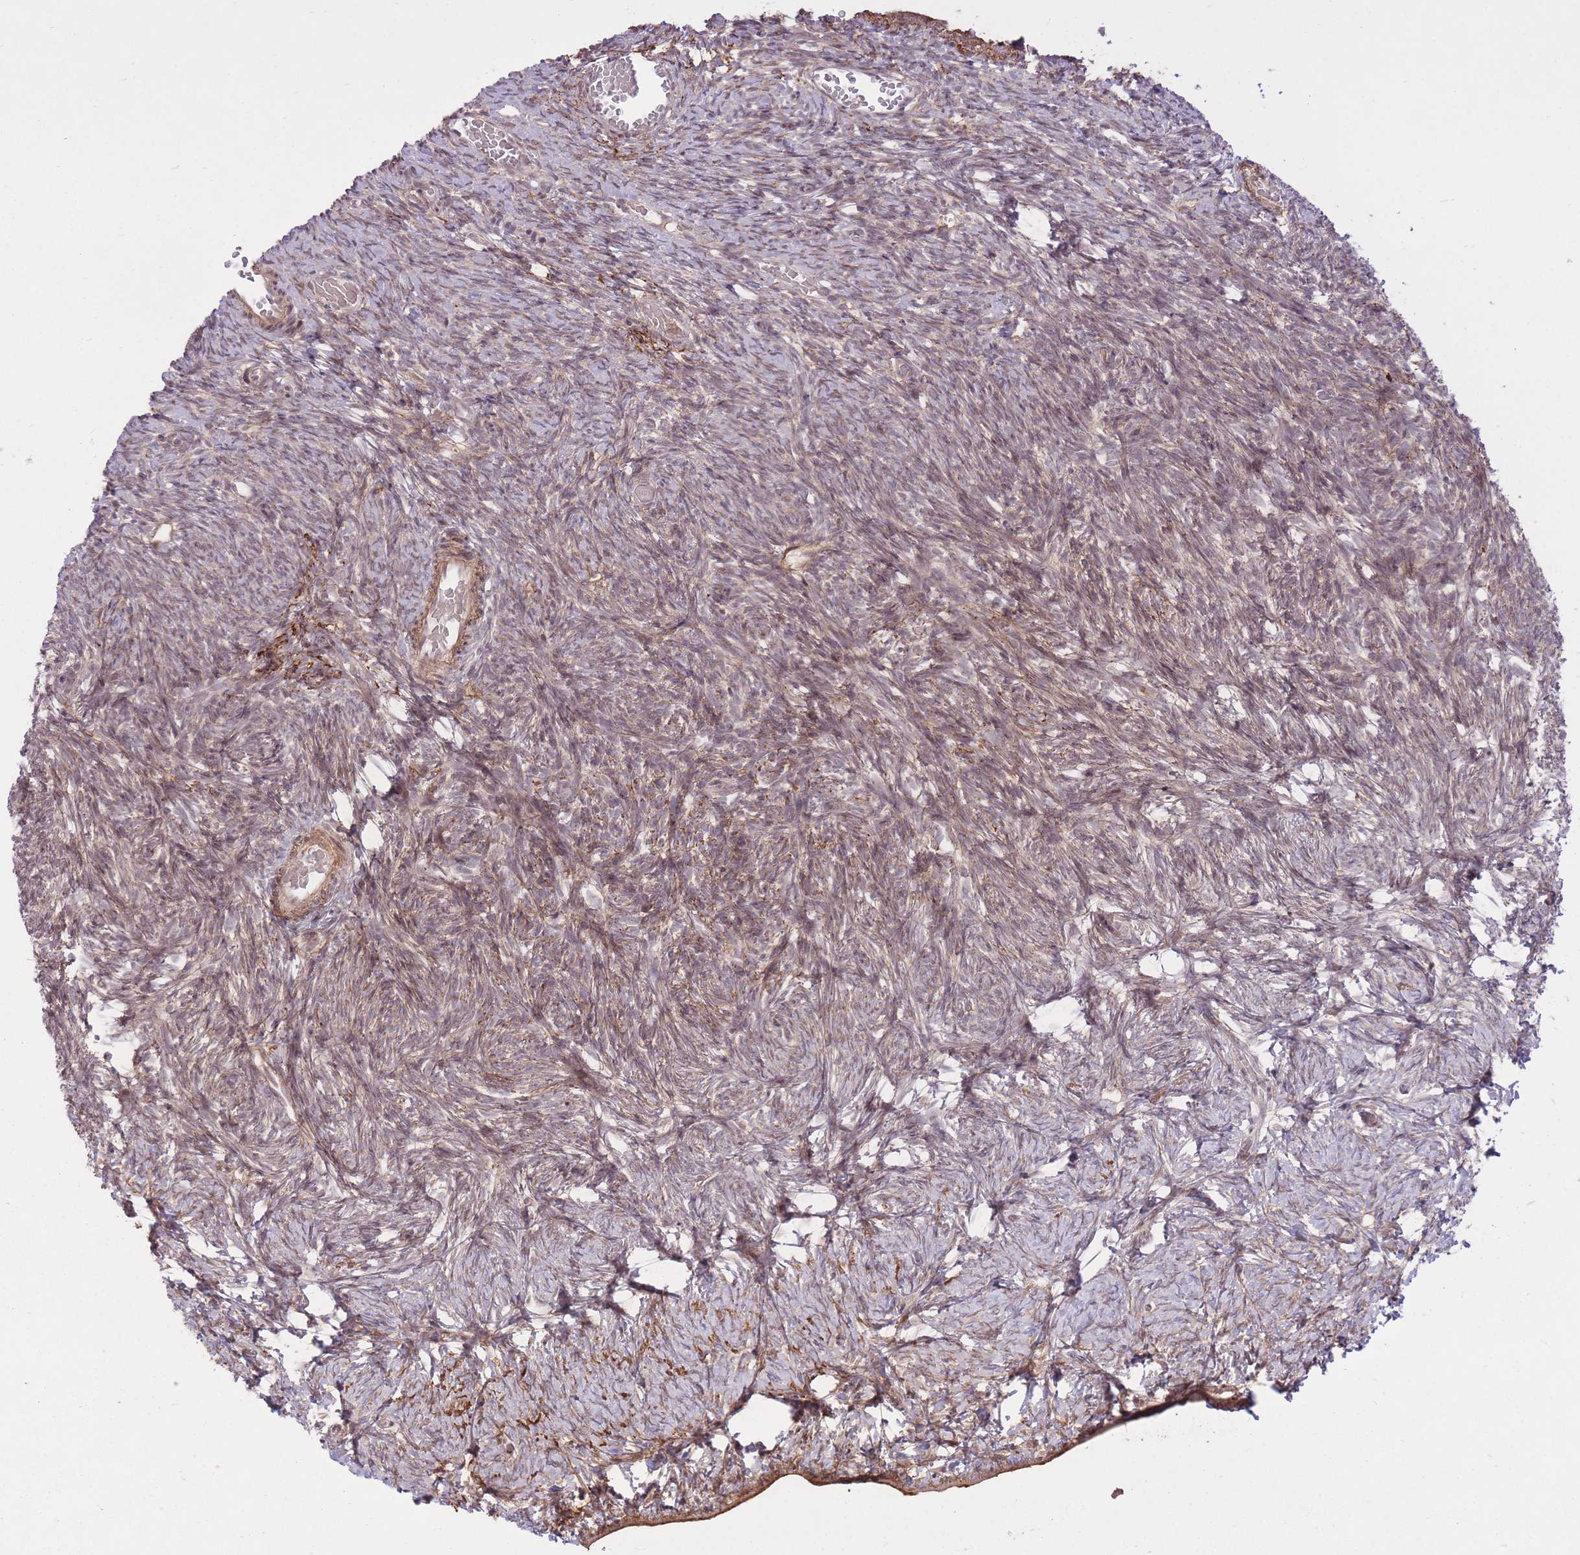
{"staining": {"intensity": "weak", "quantity": "25%-75%", "location": "cytoplasmic/membranous,nuclear"}, "tissue": "ovary", "cell_type": "Ovarian stroma cells", "image_type": "normal", "snomed": [{"axis": "morphology", "description": "Normal tissue, NOS"}, {"axis": "topography", "description": "Ovary"}], "caption": "Immunohistochemistry histopathology image of unremarkable ovary: human ovary stained using IHC demonstrates low levels of weak protein expression localized specifically in the cytoplasmic/membranous,nuclear of ovarian stroma cells, appearing as a cytoplasmic/membranous,nuclear brown color.", "gene": "ZNF391", "patient": {"sex": "female", "age": 39}}